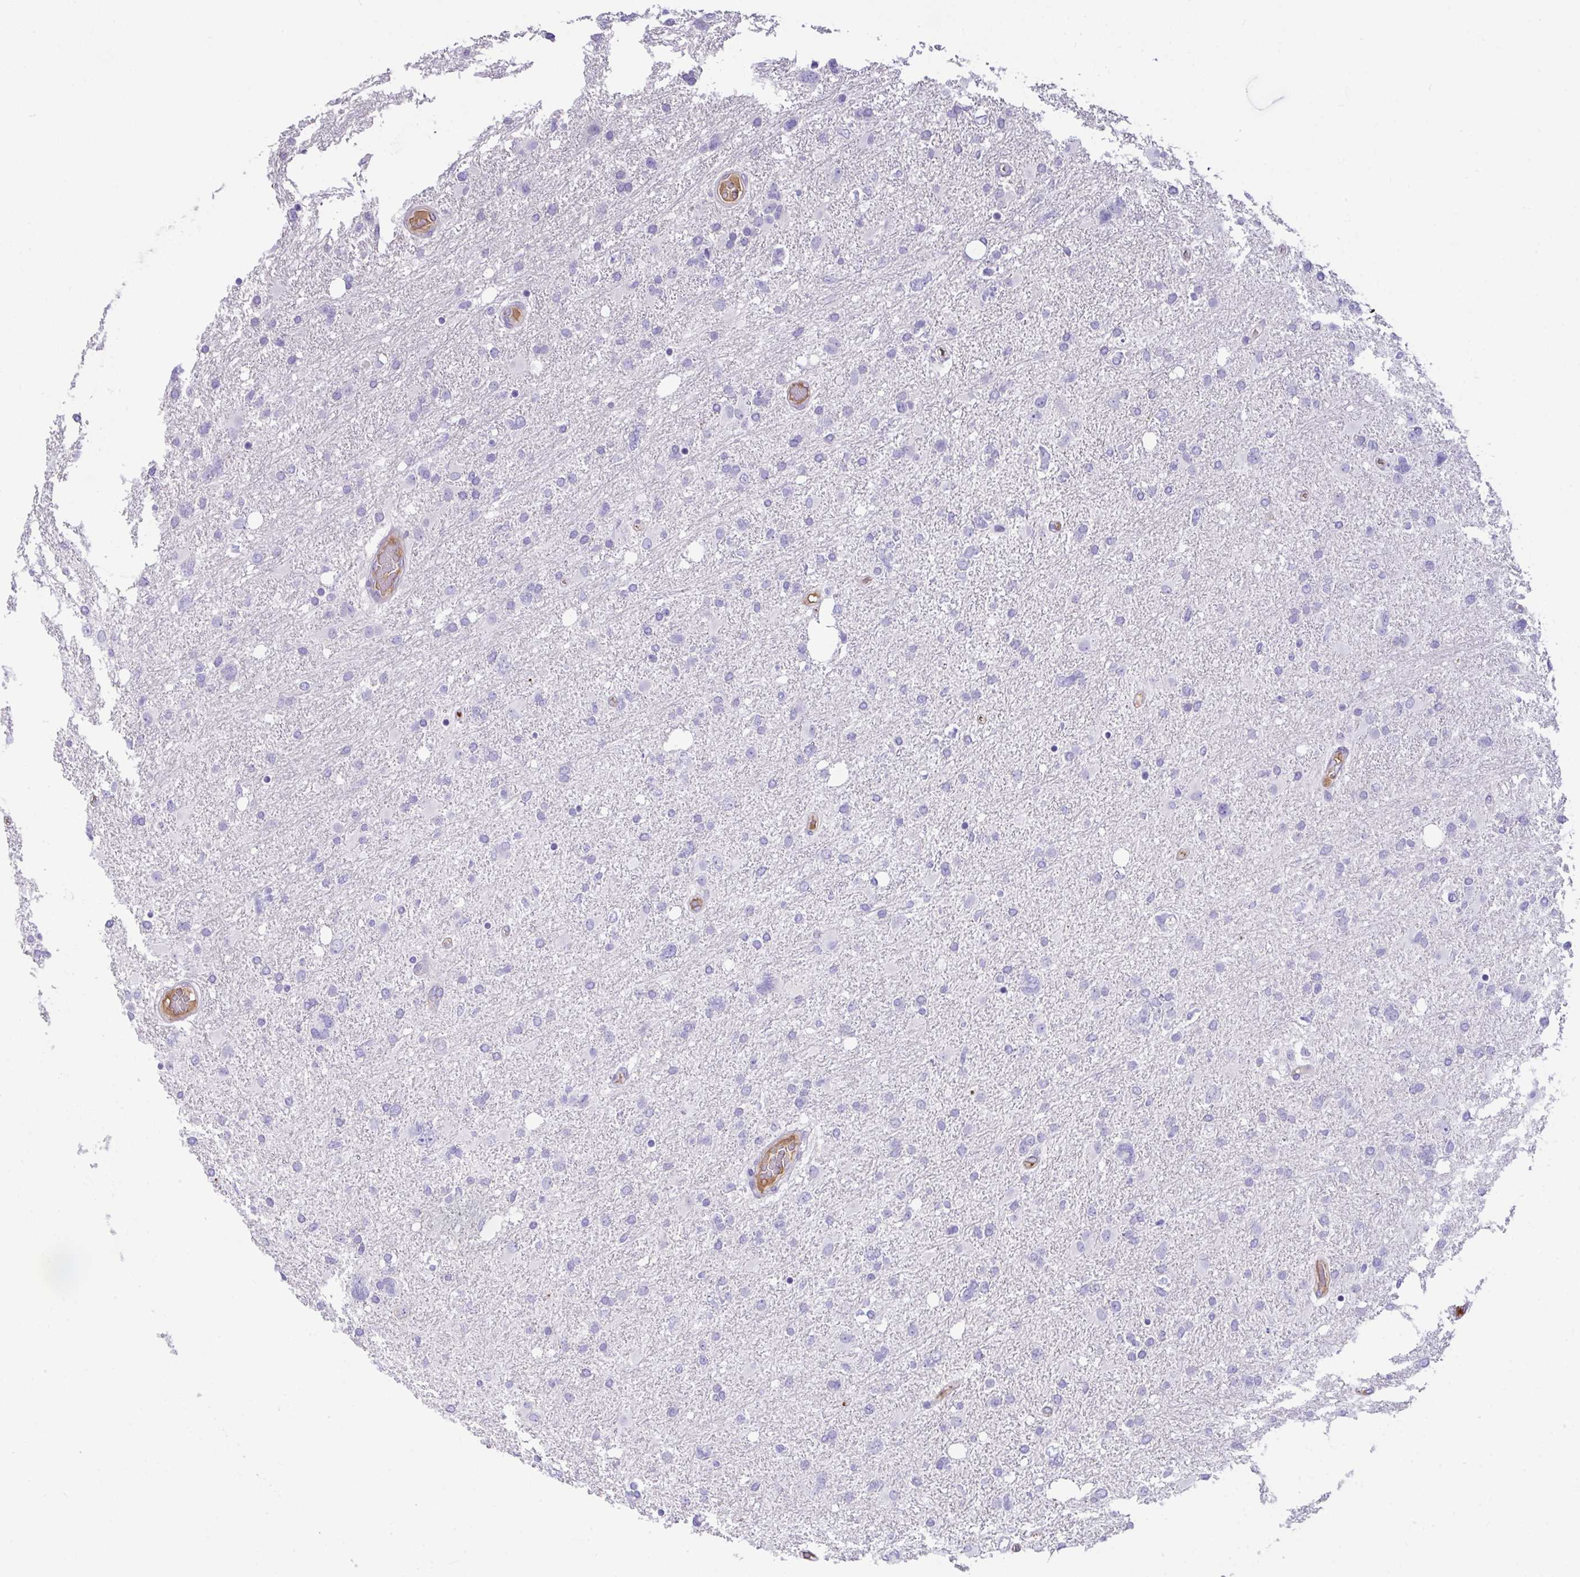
{"staining": {"intensity": "negative", "quantity": "none", "location": "none"}, "tissue": "glioma", "cell_type": "Tumor cells", "image_type": "cancer", "snomed": [{"axis": "morphology", "description": "Glioma, malignant, High grade"}, {"axis": "topography", "description": "Brain"}], "caption": "The image displays no significant positivity in tumor cells of malignant glioma (high-grade).", "gene": "ZNF813", "patient": {"sex": "male", "age": 61}}